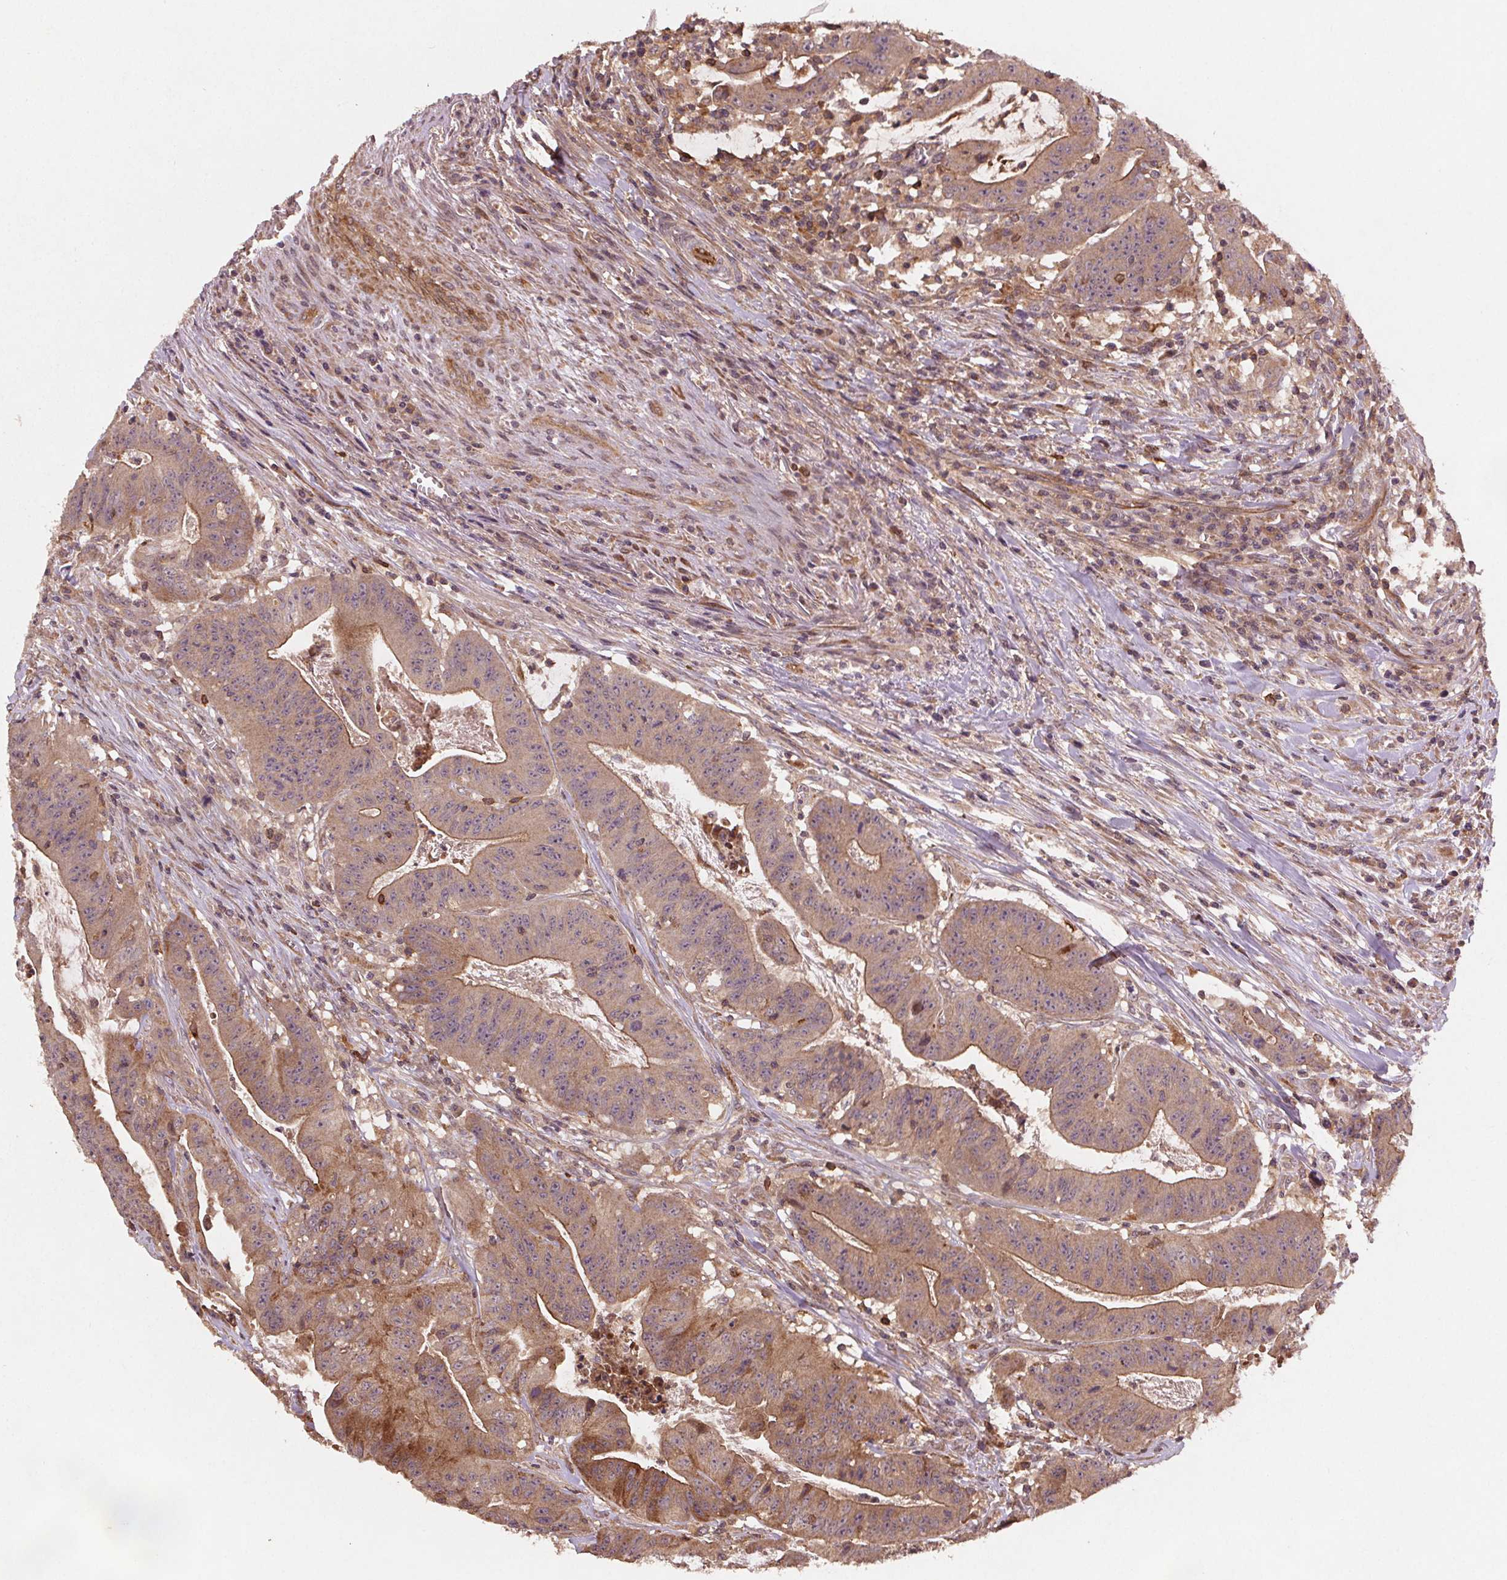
{"staining": {"intensity": "moderate", "quantity": ">75%", "location": "cytoplasmic/membranous"}, "tissue": "colorectal cancer", "cell_type": "Tumor cells", "image_type": "cancer", "snomed": [{"axis": "morphology", "description": "Adenocarcinoma, NOS"}, {"axis": "topography", "description": "Colon"}], "caption": "Colorectal cancer stained for a protein exhibits moderate cytoplasmic/membranous positivity in tumor cells.", "gene": "SEC14L2", "patient": {"sex": "male", "age": 33}}